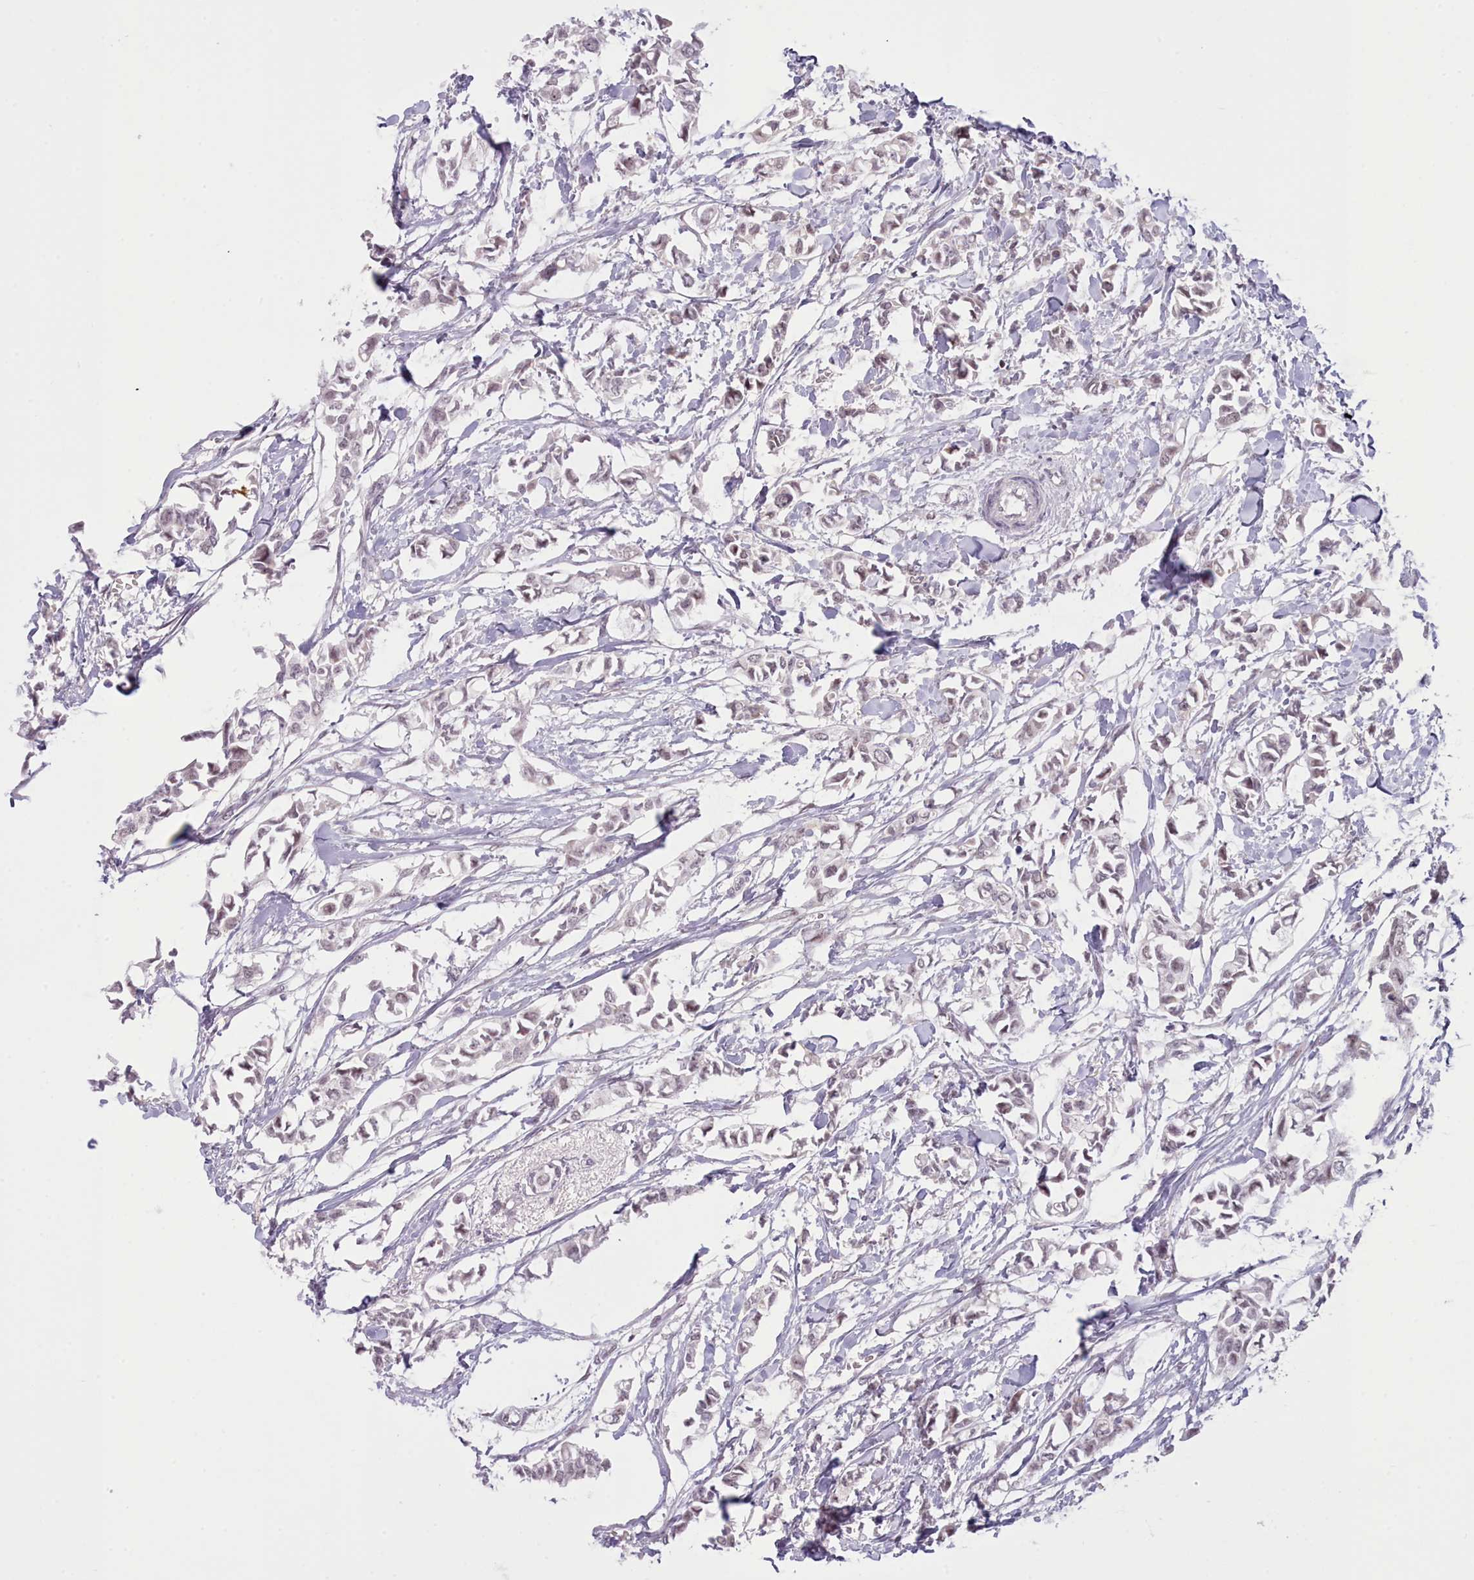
{"staining": {"intensity": "weak", "quantity": "<25%", "location": "nuclear"}, "tissue": "breast cancer", "cell_type": "Tumor cells", "image_type": "cancer", "snomed": [{"axis": "morphology", "description": "Duct carcinoma"}, {"axis": "topography", "description": "Breast"}], "caption": "This is an immunohistochemistry (IHC) micrograph of breast cancer (intraductal carcinoma). There is no expression in tumor cells.", "gene": "RFX1", "patient": {"sex": "female", "age": 41}}